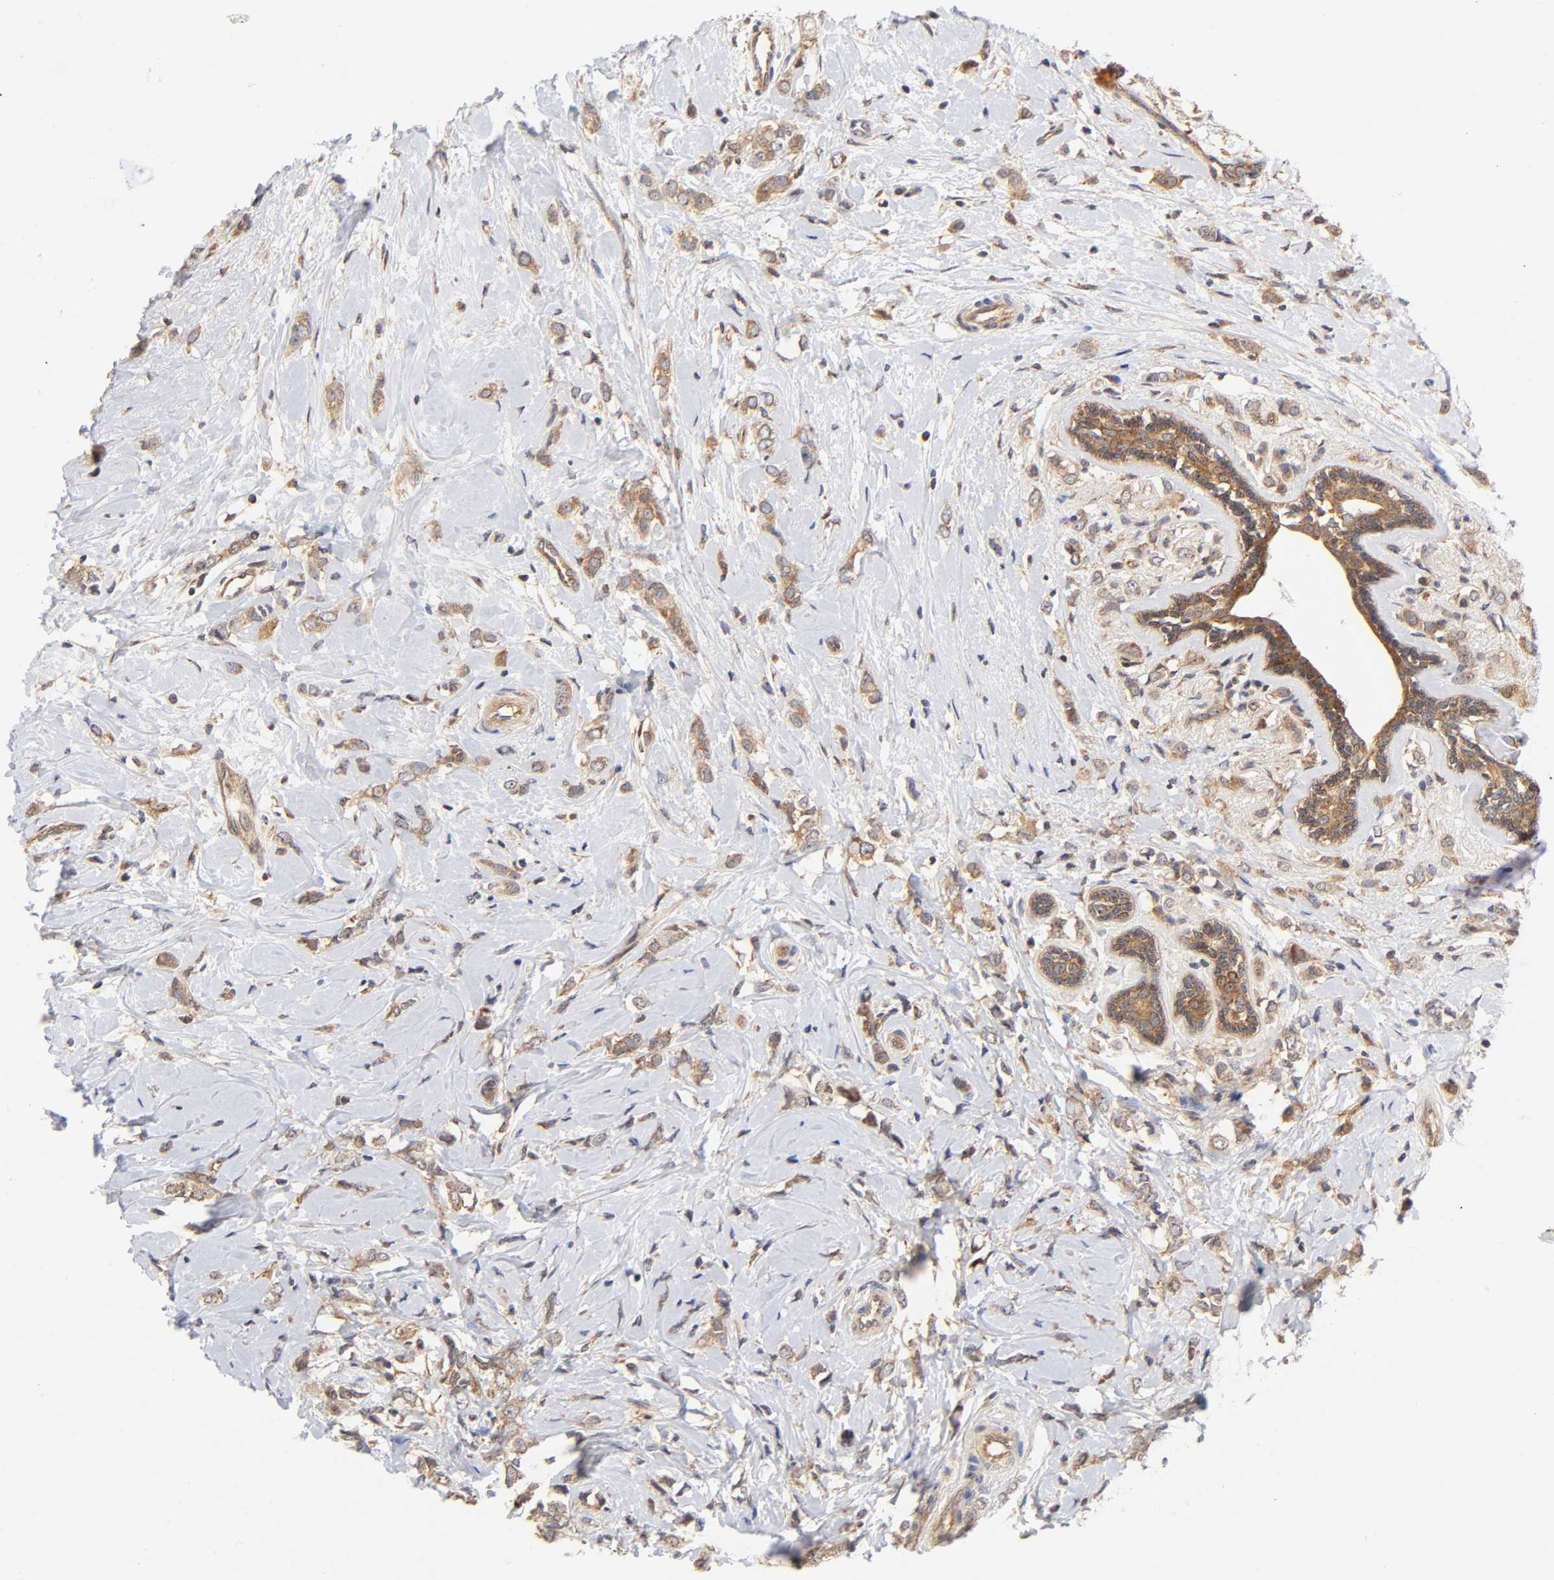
{"staining": {"intensity": "moderate", "quantity": ">75%", "location": "cytoplasmic/membranous"}, "tissue": "breast cancer", "cell_type": "Tumor cells", "image_type": "cancer", "snomed": [{"axis": "morphology", "description": "Normal tissue, NOS"}, {"axis": "morphology", "description": "Lobular carcinoma"}, {"axis": "topography", "description": "Breast"}], "caption": "IHC (DAB (3,3'-diaminobenzidine)) staining of lobular carcinoma (breast) displays moderate cytoplasmic/membranous protein positivity in approximately >75% of tumor cells. Using DAB (brown) and hematoxylin (blue) stains, captured at high magnification using brightfield microscopy.", "gene": "PAFAH1B1", "patient": {"sex": "female", "age": 47}}